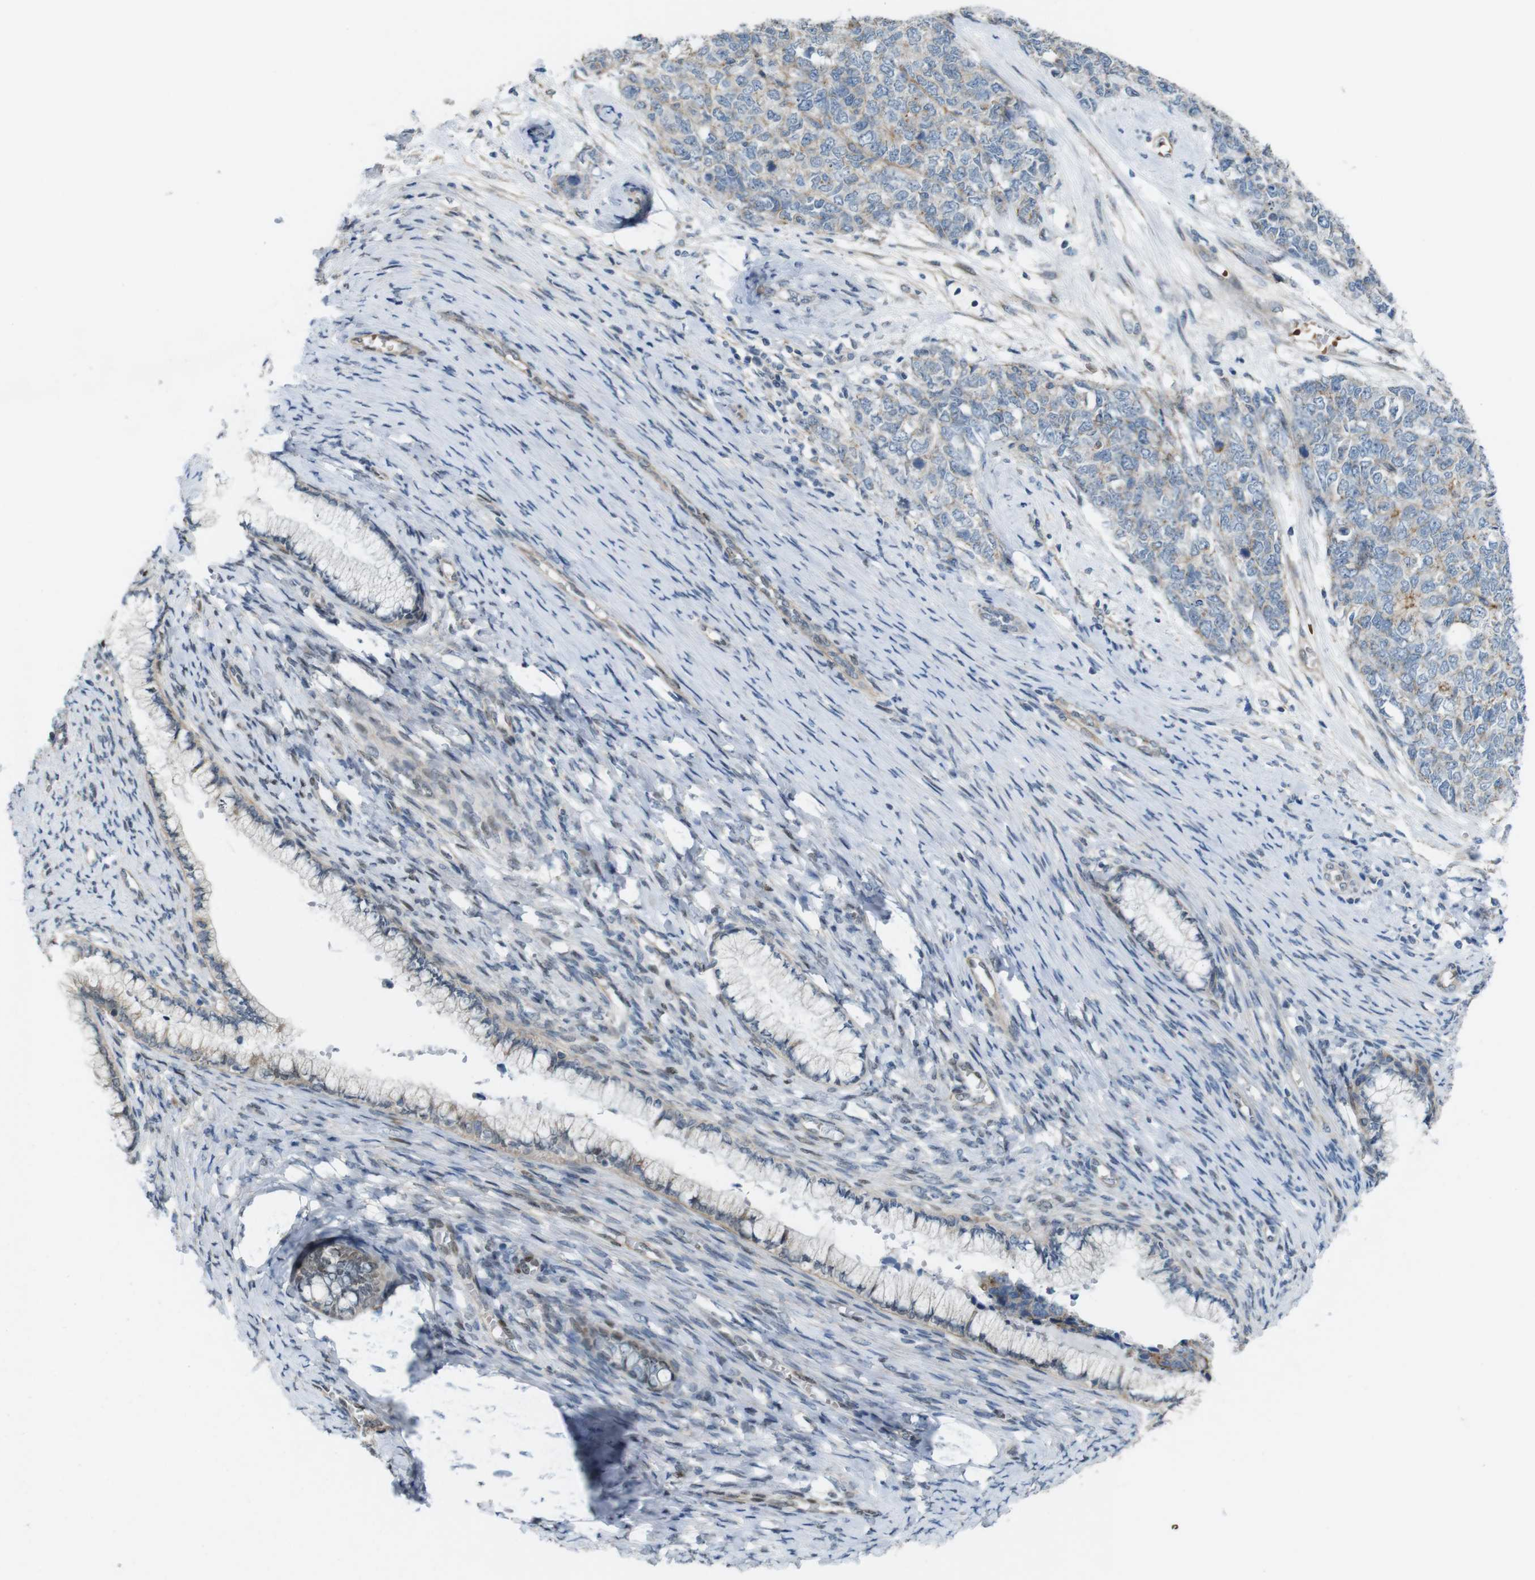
{"staining": {"intensity": "weak", "quantity": ">75%", "location": "cytoplasmic/membranous"}, "tissue": "cervical cancer", "cell_type": "Tumor cells", "image_type": "cancer", "snomed": [{"axis": "morphology", "description": "Squamous cell carcinoma, NOS"}, {"axis": "topography", "description": "Cervix"}], "caption": "Tumor cells display low levels of weak cytoplasmic/membranous staining in approximately >75% of cells in human squamous cell carcinoma (cervical). (brown staining indicates protein expression, while blue staining denotes nuclei).", "gene": "SKI", "patient": {"sex": "female", "age": 63}}